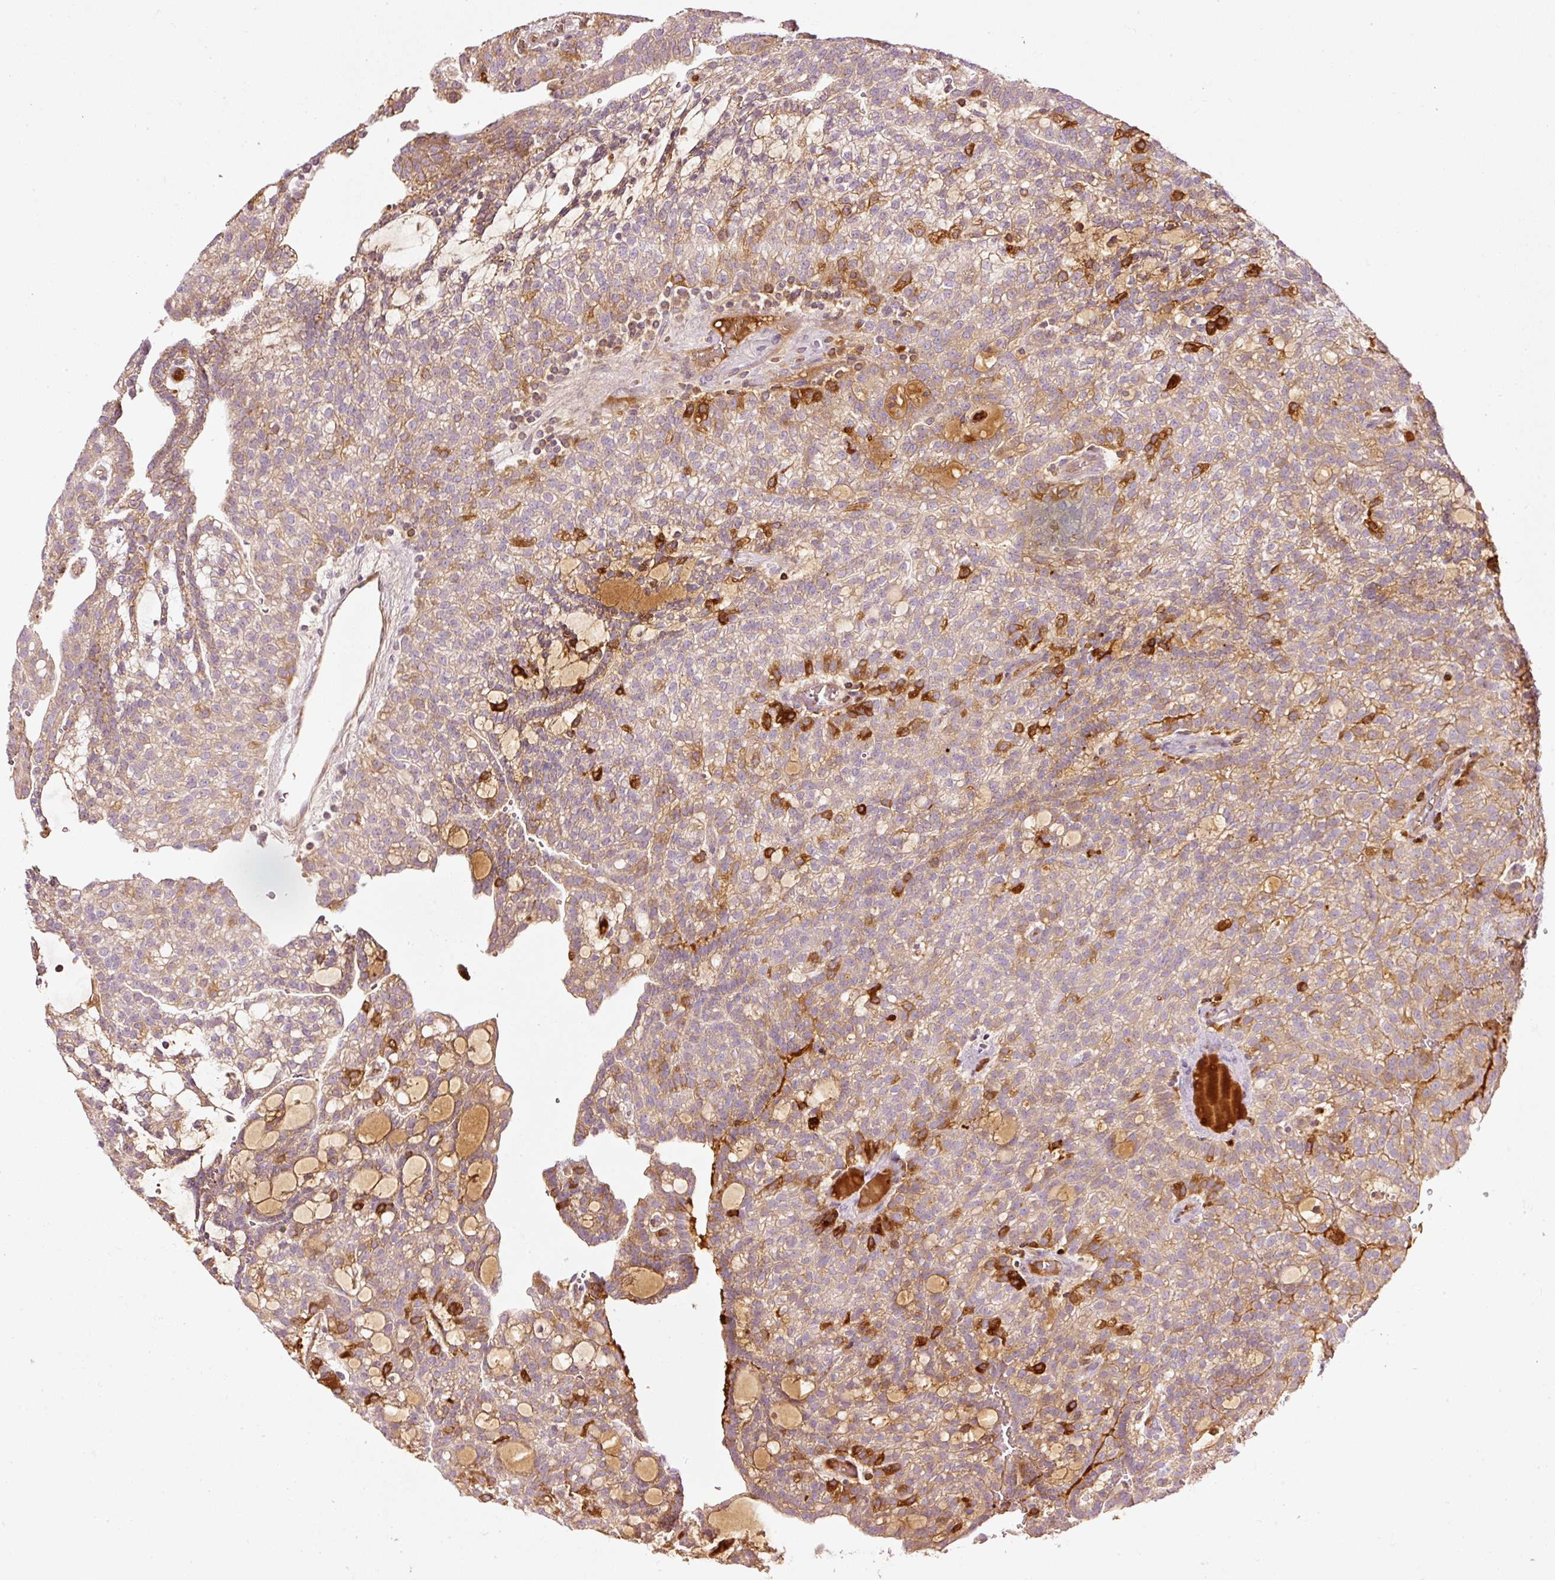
{"staining": {"intensity": "strong", "quantity": "<25%", "location": "cytoplasmic/membranous"}, "tissue": "renal cancer", "cell_type": "Tumor cells", "image_type": "cancer", "snomed": [{"axis": "morphology", "description": "Adenocarcinoma, NOS"}, {"axis": "topography", "description": "Kidney"}], "caption": "DAB immunohistochemical staining of renal cancer (adenocarcinoma) shows strong cytoplasmic/membranous protein positivity in approximately <25% of tumor cells.", "gene": "SERPING1", "patient": {"sex": "male", "age": 63}}